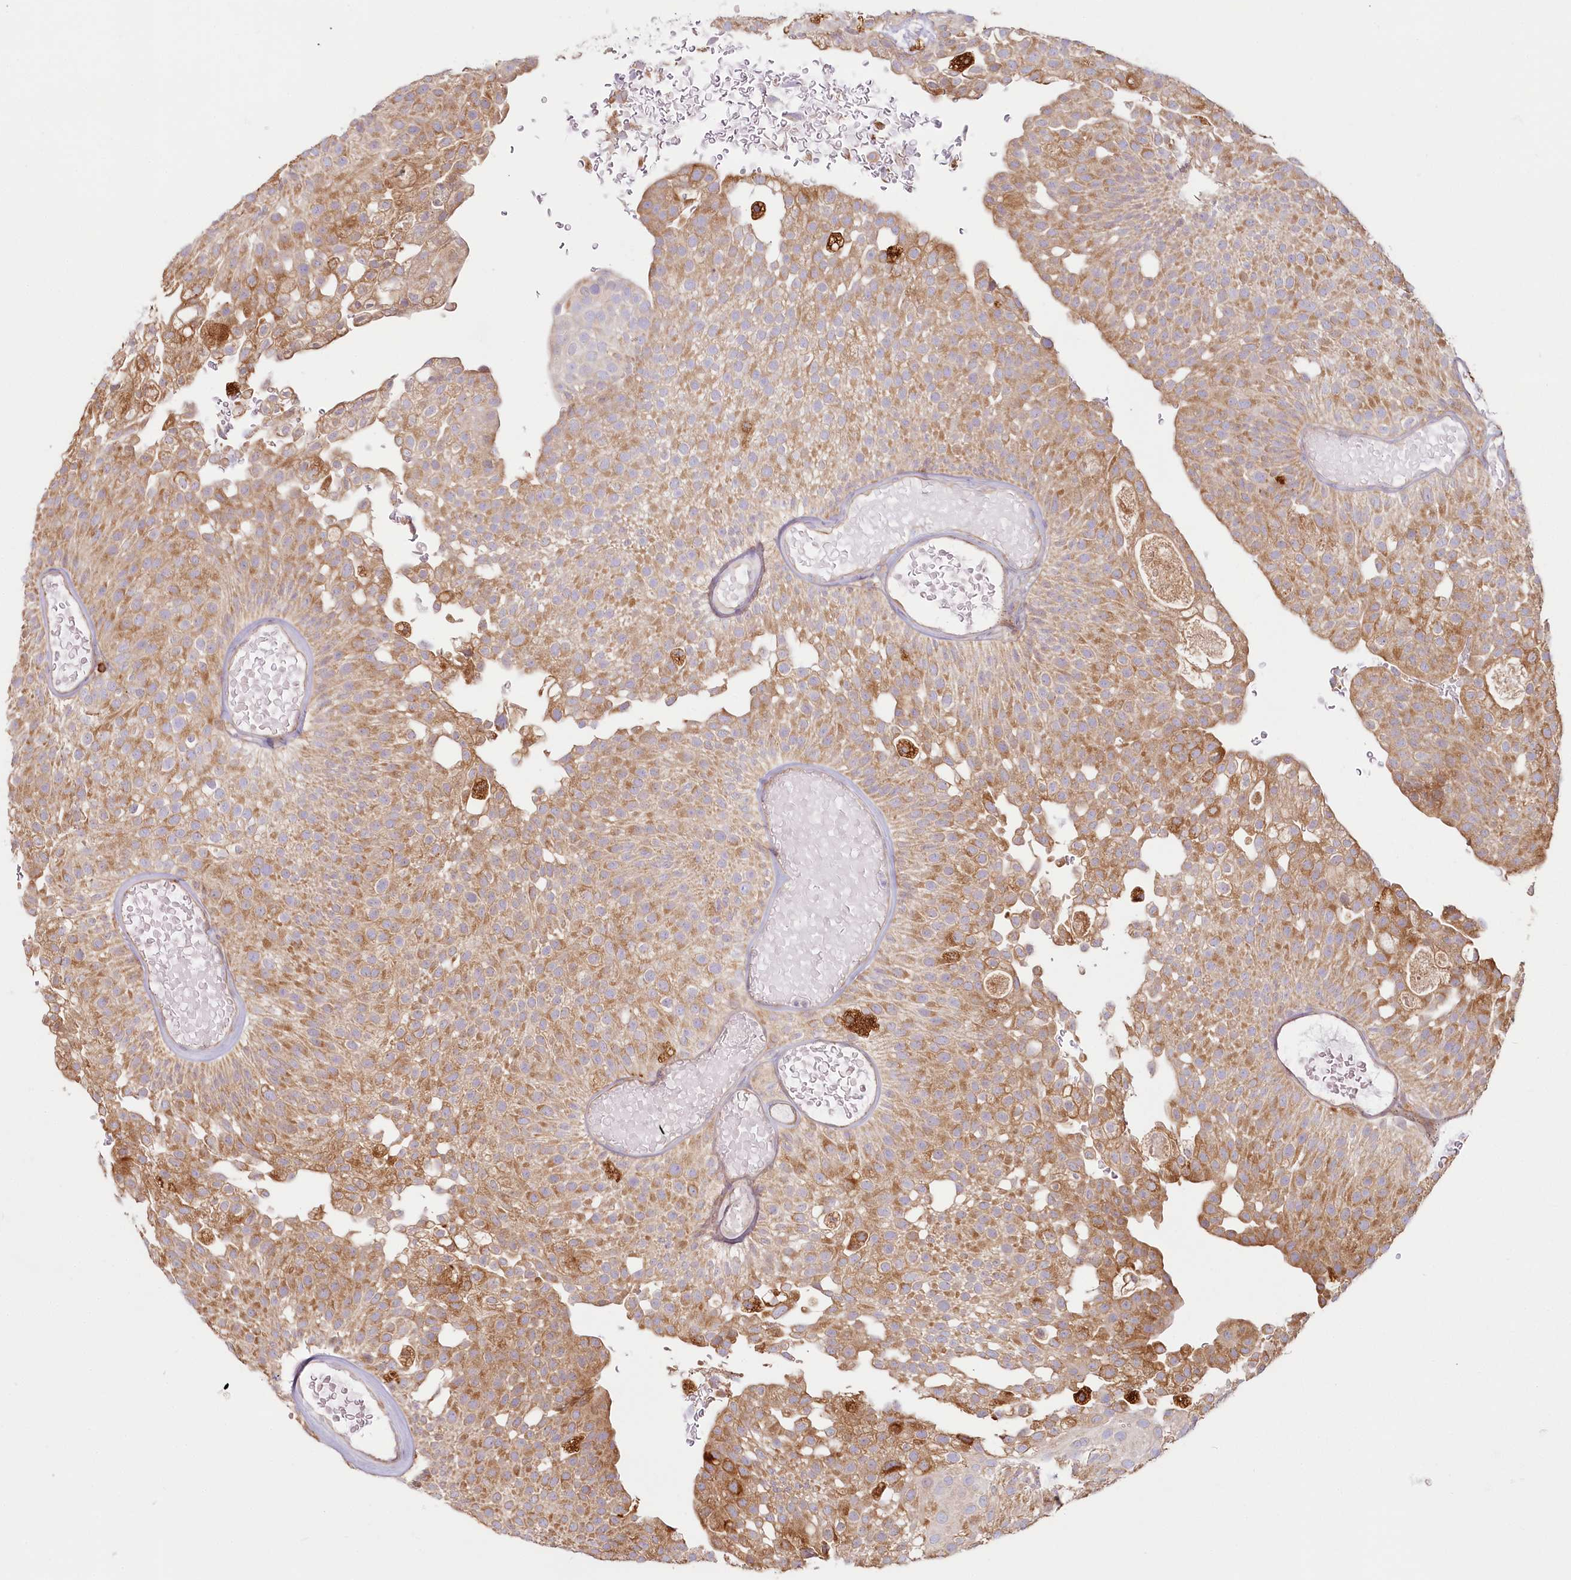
{"staining": {"intensity": "moderate", "quantity": "25%-75%", "location": "cytoplasmic/membranous"}, "tissue": "urothelial cancer", "cell_type": "Tumor cells", "image_type": "cancer", "snomed": [{"axis": "morphology", "description": "Urothelial carcinoma, Low grade"}, {"axis": "topography", "description": "Urinary bladder"}], "caption": "Immunohistochemical staining of human low-grade urothelial carcinoma demonstrates moderate cytoplasmic/membranous protein positivity in about 25%-75% of tumor cells.", "gene": "HARS2", "patient": {"sex": "male", "age": 78}}